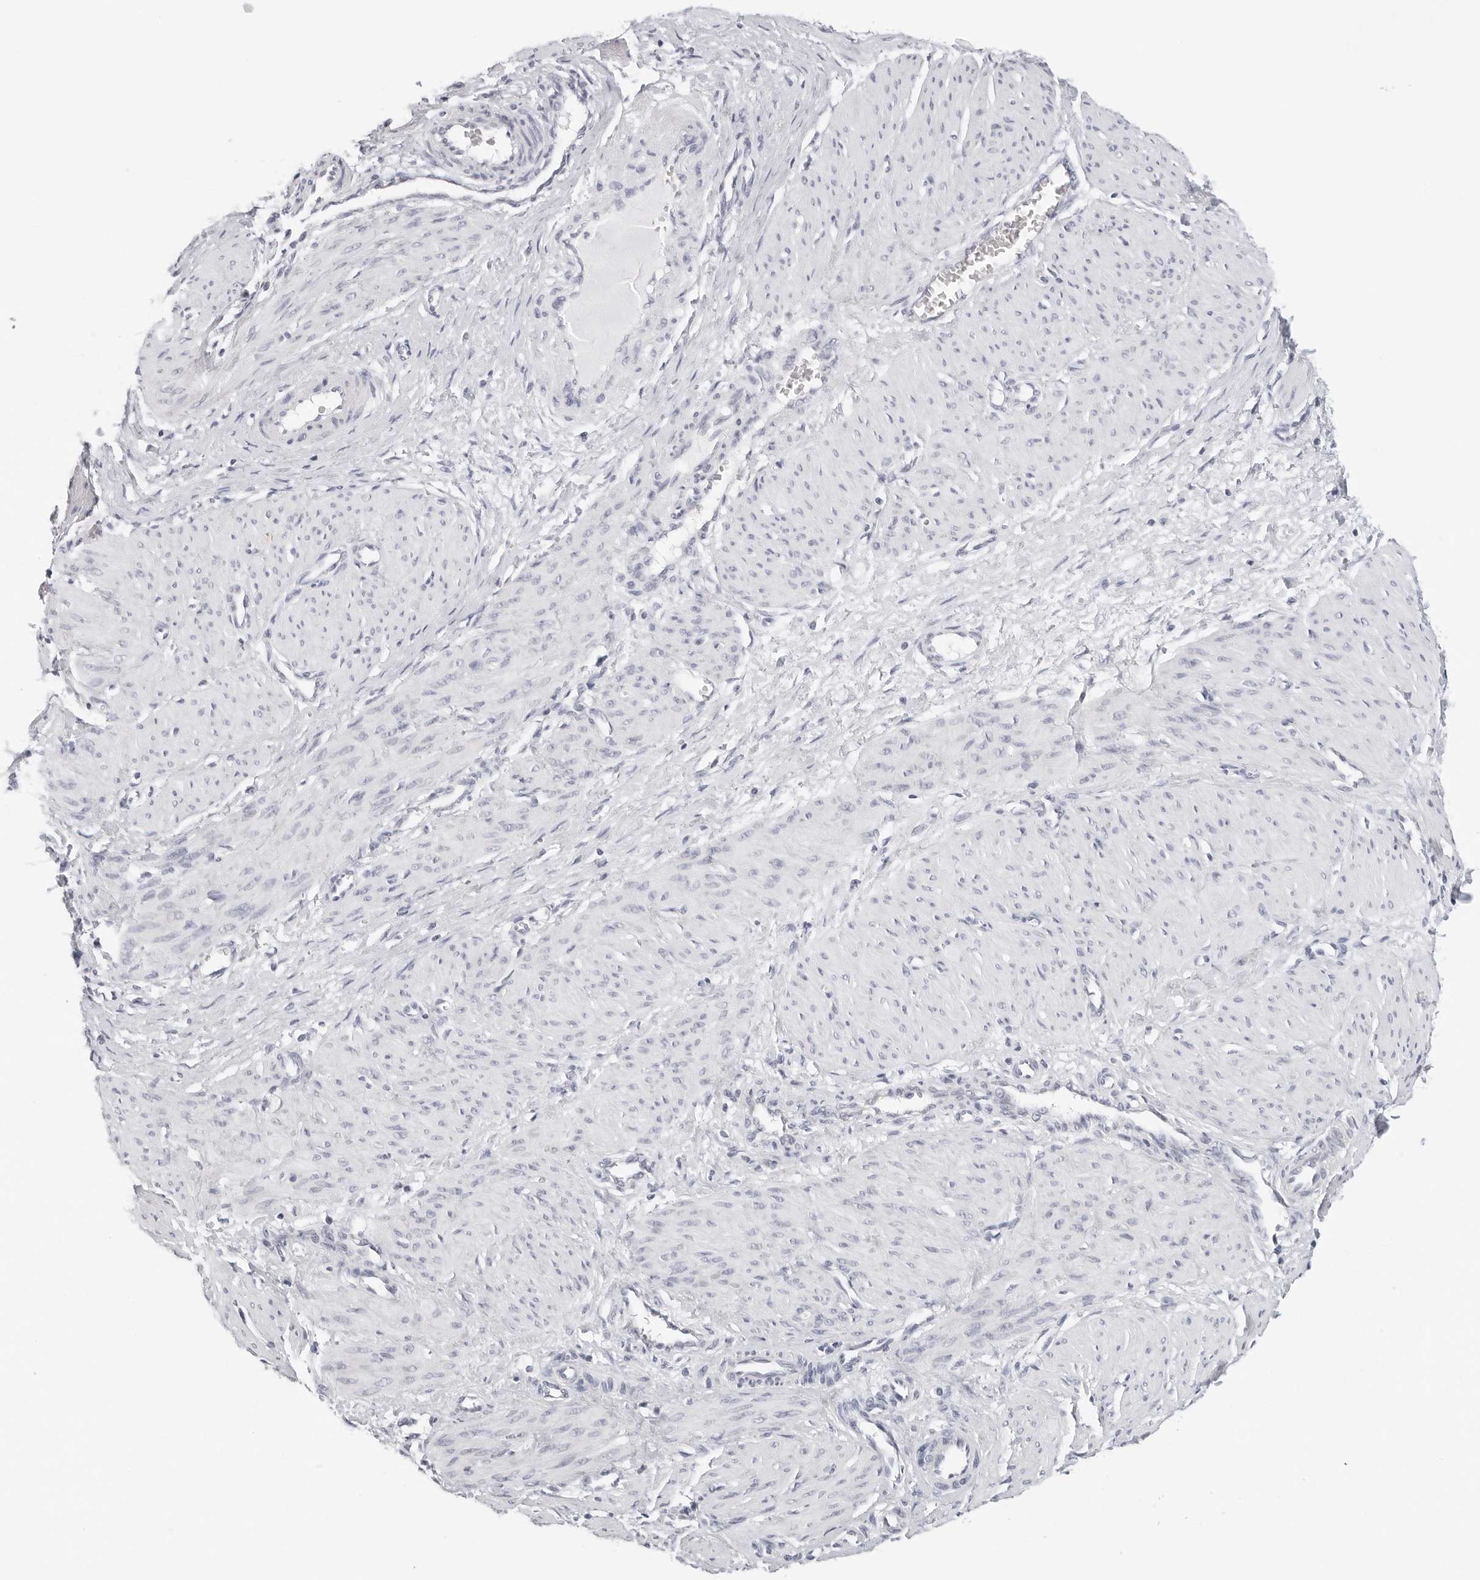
{"staining": {"intensity": "negative", "quantity": "none", "location": "none"}, "tissue": "smooth muscle", "cell_type": "Smooth muscle cells", "image_type": "normal", "snomed": [{"axis": "morphology", "description": "Normal tissue, NOS"}, {"axis": "topography", "description": "Endometrium"}], "caption": "The photomicrograph demonstrates no staining of smooth muscle cells in unremarkable smooth muscle.", "gene": "CIART", "patient": {"sex": "female", "age": 33}}